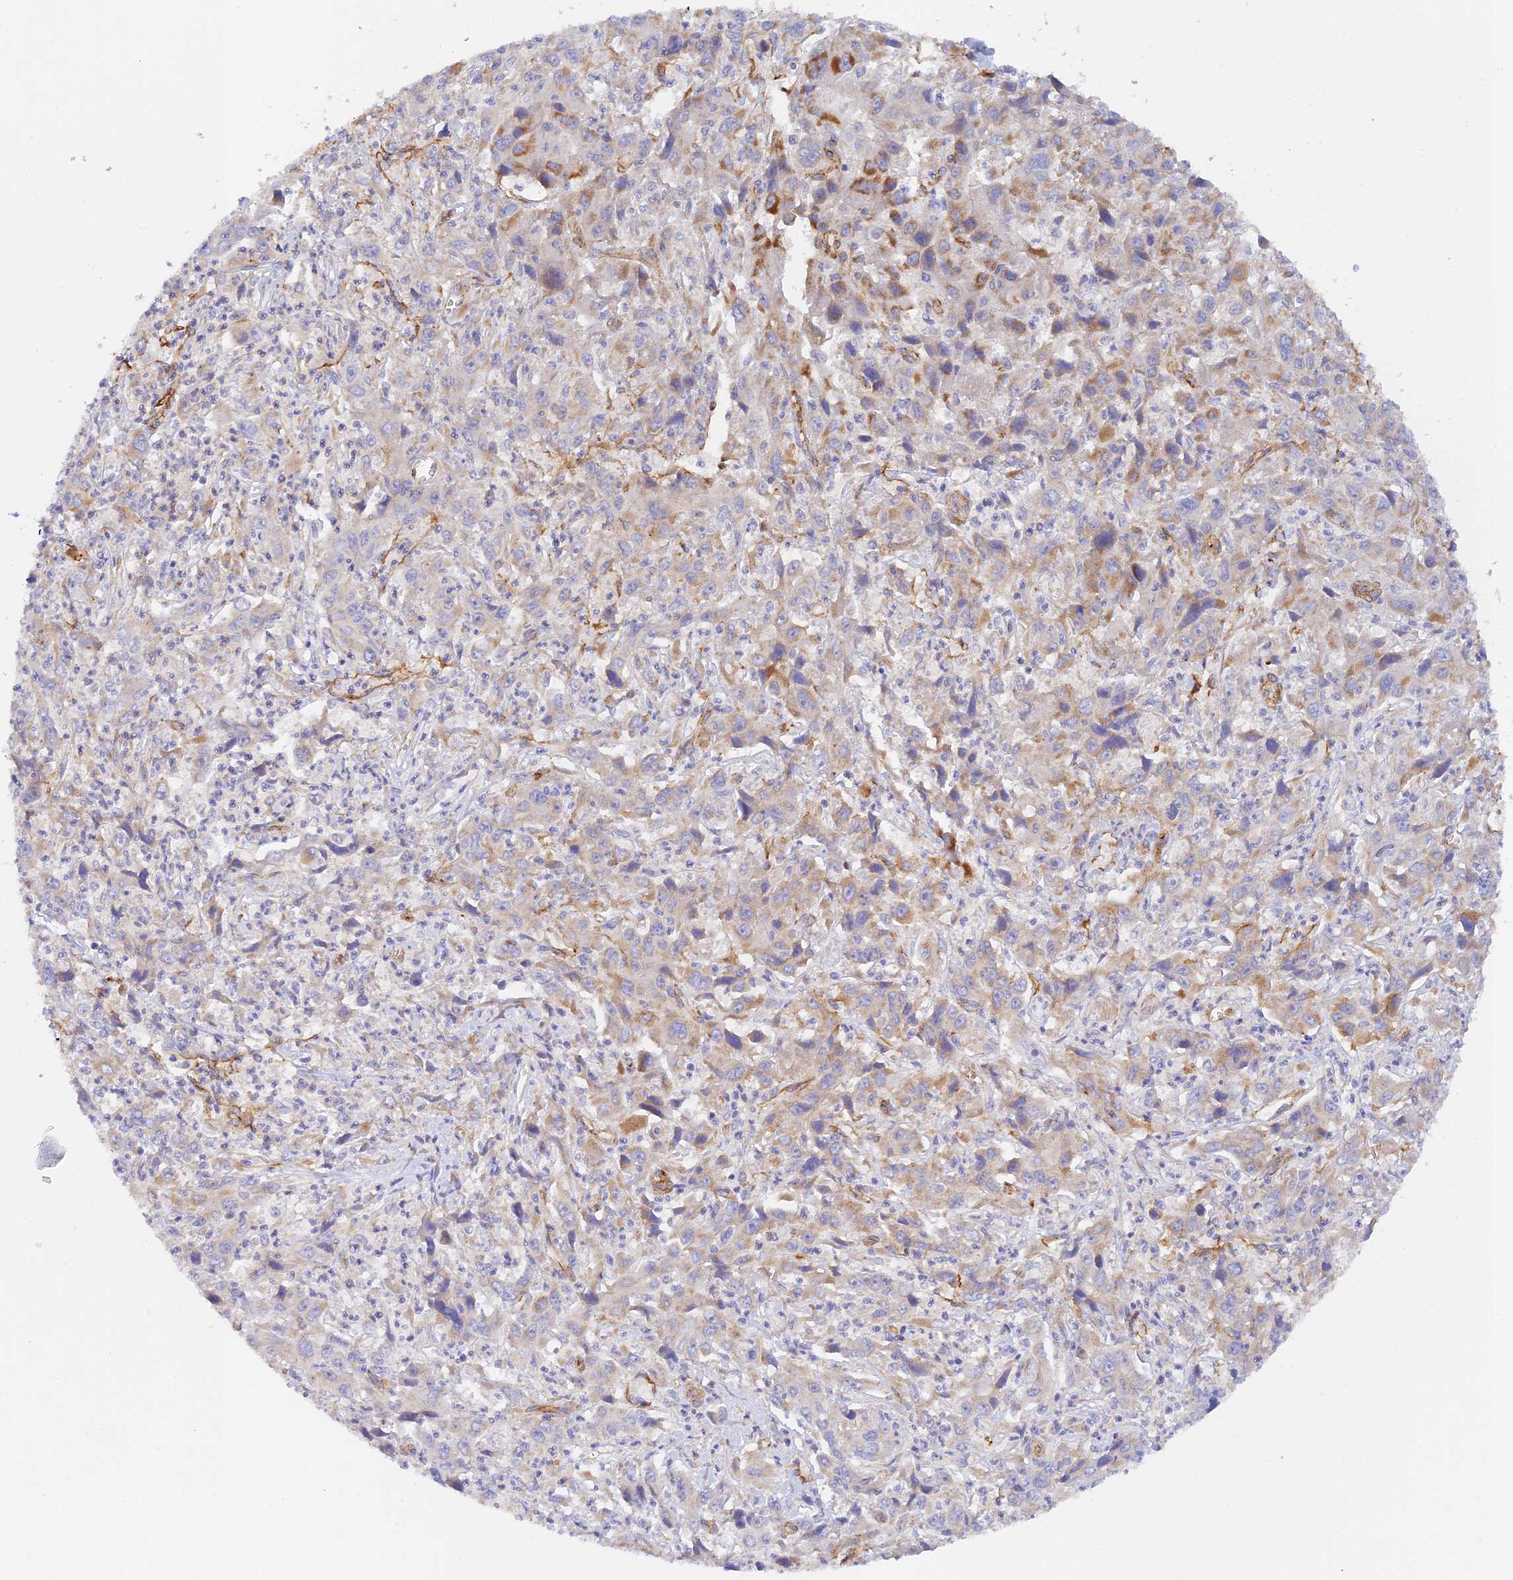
{"staining": {"intensity": "moderate", "quantity": "<25%", "location": "cytoplasmic/membranous"}, "tissue": "liver cancer", "cell_type": "Tumor cells", "image_type": "cancer", "snomed": [{"axis": "morphology", "description": "Carcinoma, Hepatocellular, NOS"}, {"axis": "topography", "description": "Liver"}], "caption": "Immunohistochemistry (IHC) of human hepatocellular carcinoma (liver) exhibits low levels of moderate cytoplasmic/membranous expression in about <25% of tumor cells.", "gene": "MYO9A", "patient": {"sex": "male", "age": 63}}